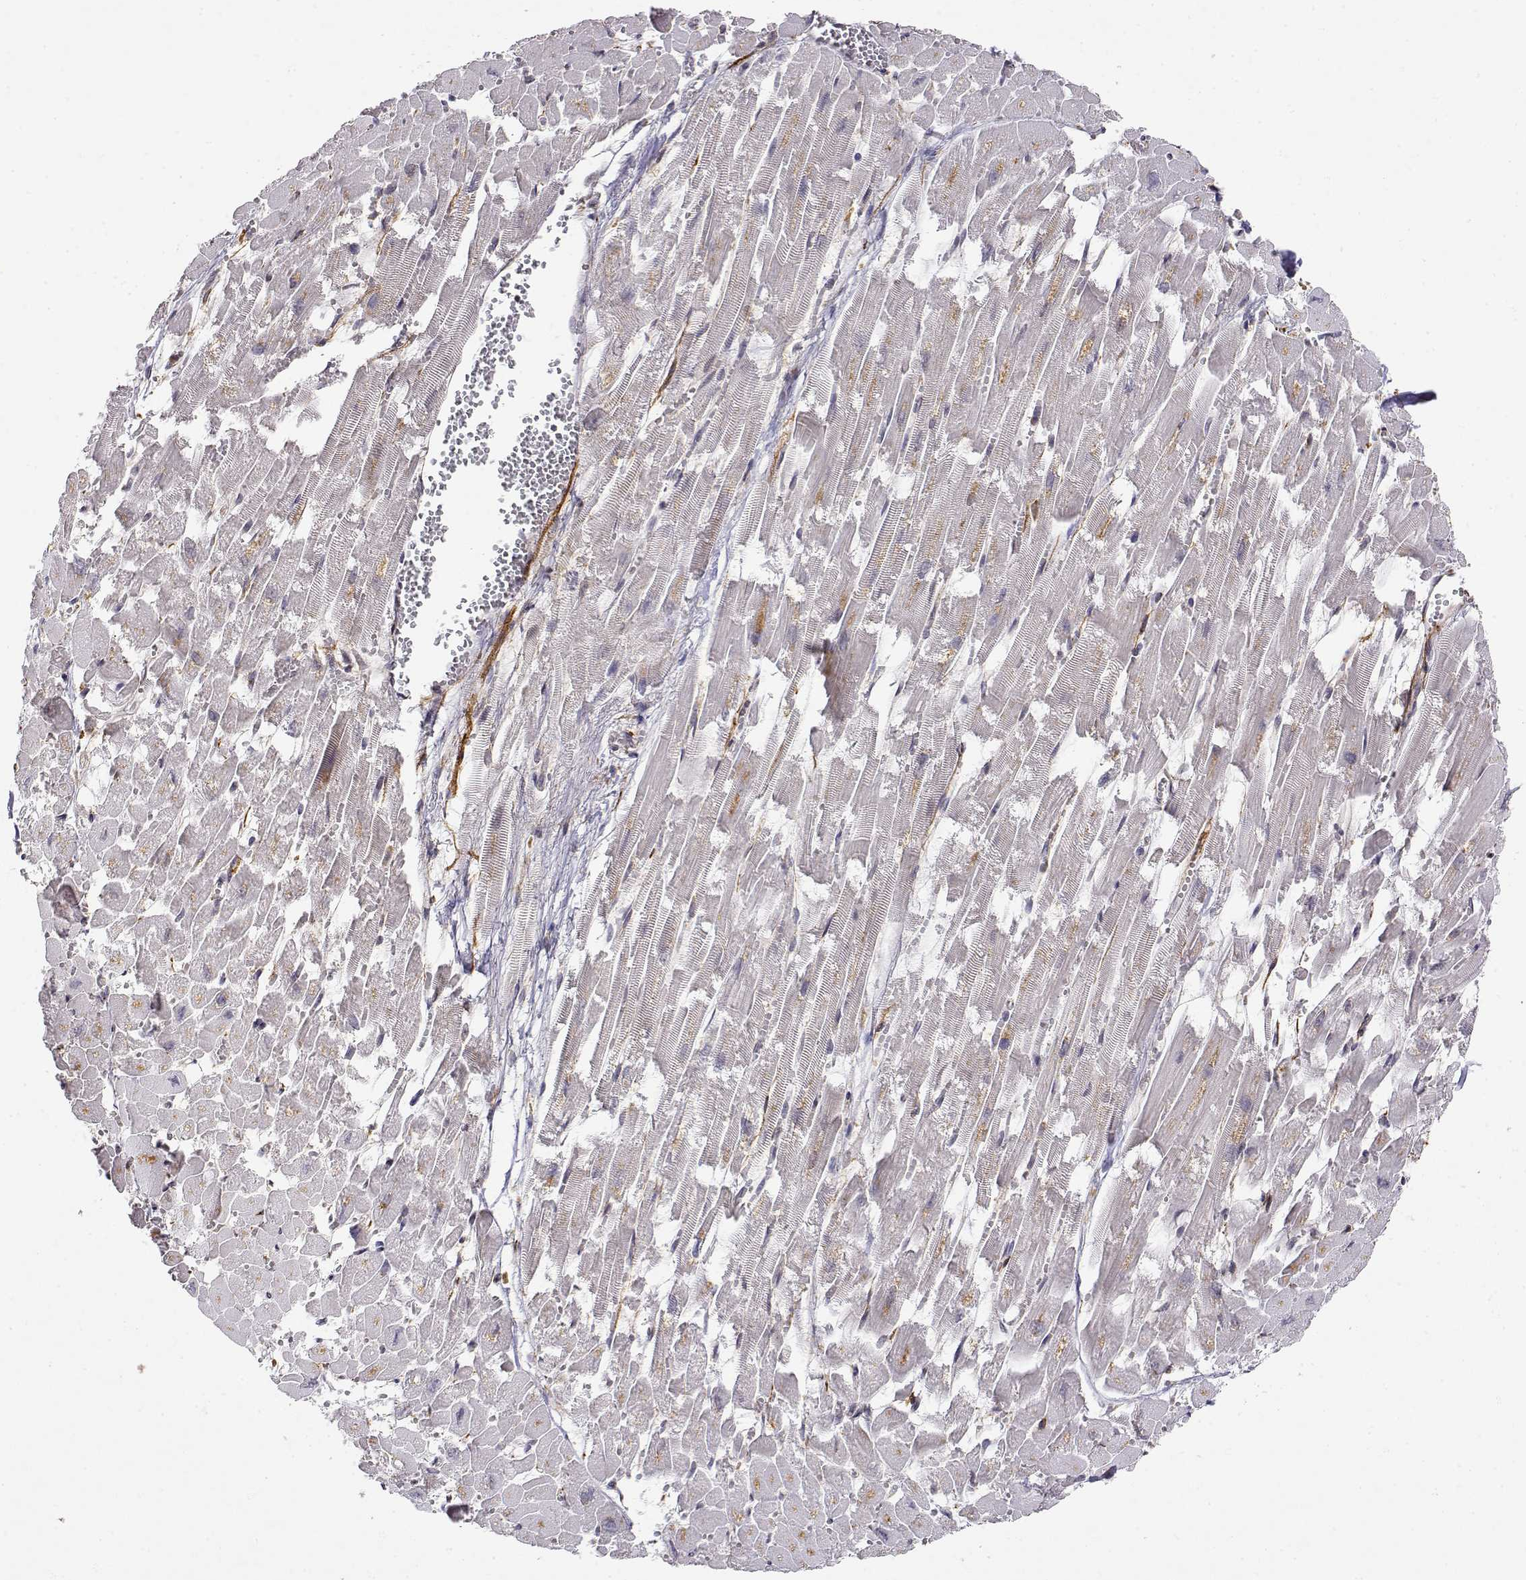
{"staining": {"intensity": "weak", "quantity": "<25%", "location": "cytoplasmic/membranous"}, "tissue": "heart muscle", "cell_type": "Cardiomyocytes", "image_type": "normal", "snomed": [{"axis": "morphology", "description": "Normal tissue, NOS"}, {"axis": "topography", "description": "Heart"}], "caption": "There is no significant positivity in cardiomyocytes of heart muscle. Brightfield microscopy of immunohistochemistry (IHC) stained with DAB (3,3'-diaminobenzidine) (brown) and hematoxylin (blue), captured at high magnification.", "gene": "RNF13", "patient": {"sex": "female", "age": 52}}